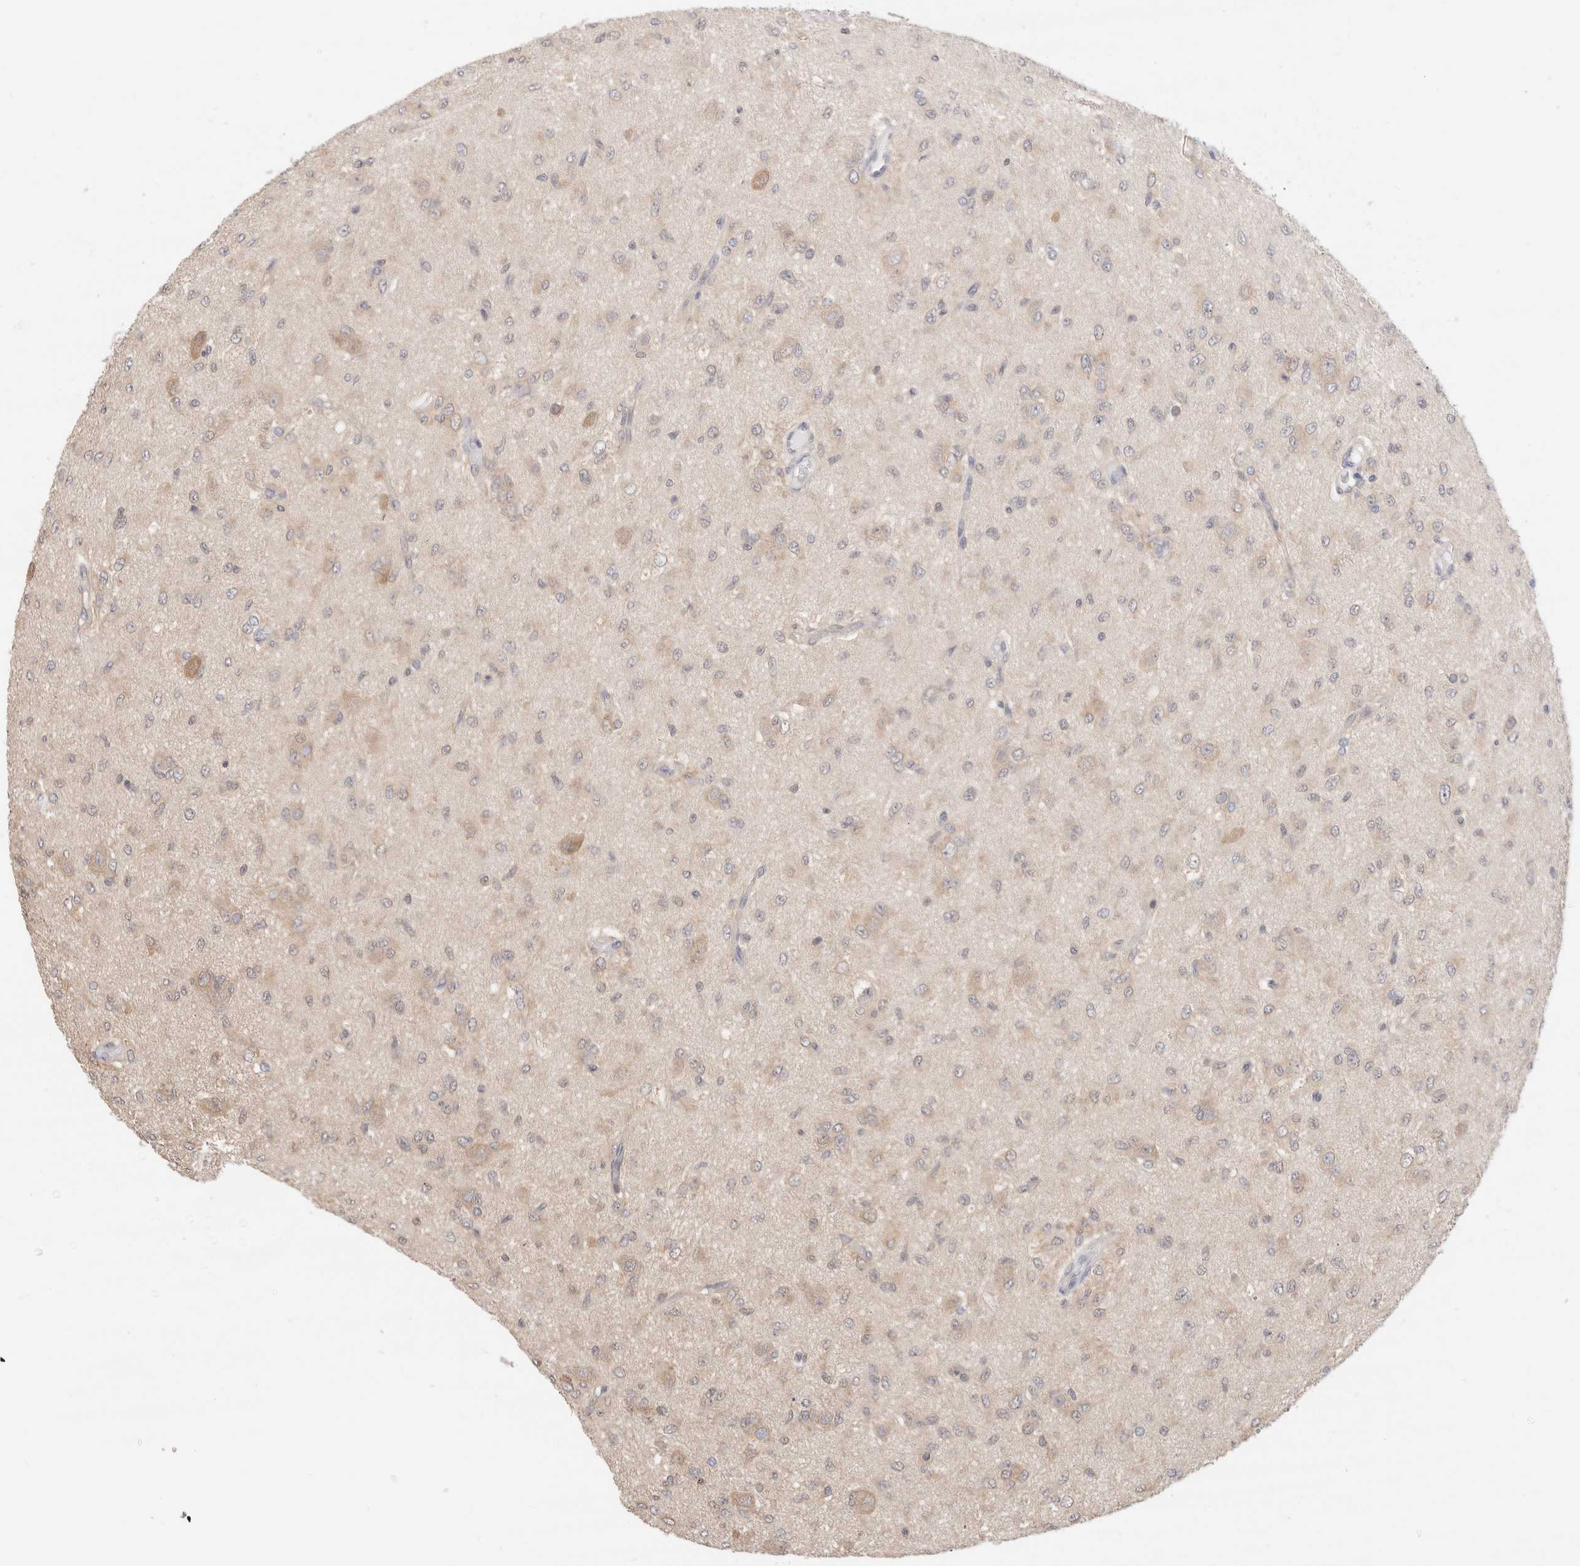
{"staining": {"intensity": "weak", "quantity": "<25%", "location": "cytoplasmic/membranous"}, "tissue": "glioma", "cell_type": "Tumor cells", "image_type": "cancer", "snomed": [{"axis": "morphology", "description": "Glioma, malignant, High grade"}, {"axis": "topography", "description": "Brain"}], "caption": "There is no significant staining in tumor cells of malignant glioma (high-grade). (Stains: DAB immunohistochemistry with hematoxylin counter stain, Microscopy: brightfield microscopy at high magnification).", "gene": "C17orf97", "patient": {"sex": "female", "age": 59}}